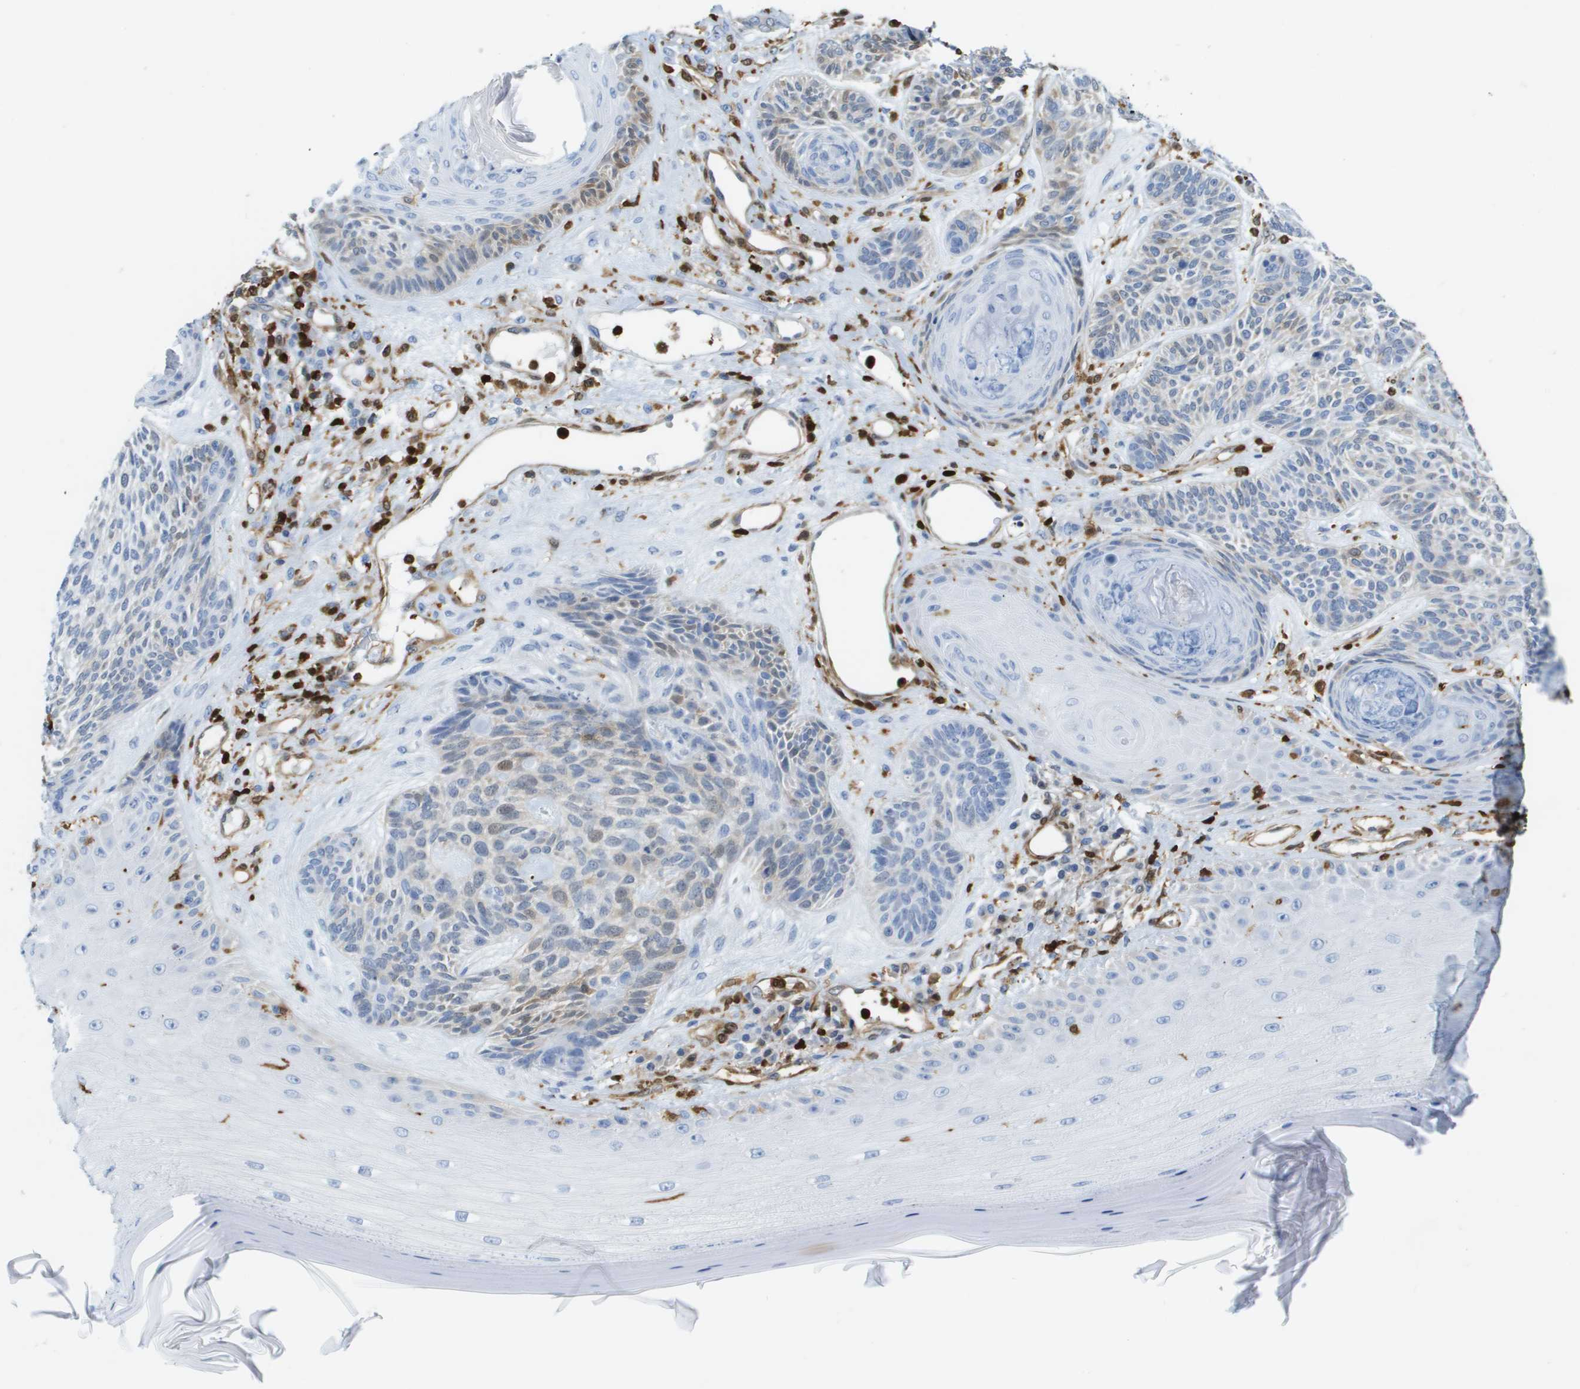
{"staining": {"intensity": "weak", "quantity": "<25%", "location": "cytoplasmic/membranous"}, "tissue": "skin cancer", "cell_type": "Tumor cells", "image_type": "cancer", "snomed": [{"axis": "morphology", "description": "Basal cell carcinoma"}, {"axis": "topography", "description": "Skin"}], "caption": "The image demonstrates no significant staining in tumor cells of skin cancer.", "gene": "DOCK5", "patient": {"sex": "male", "age": 55}}